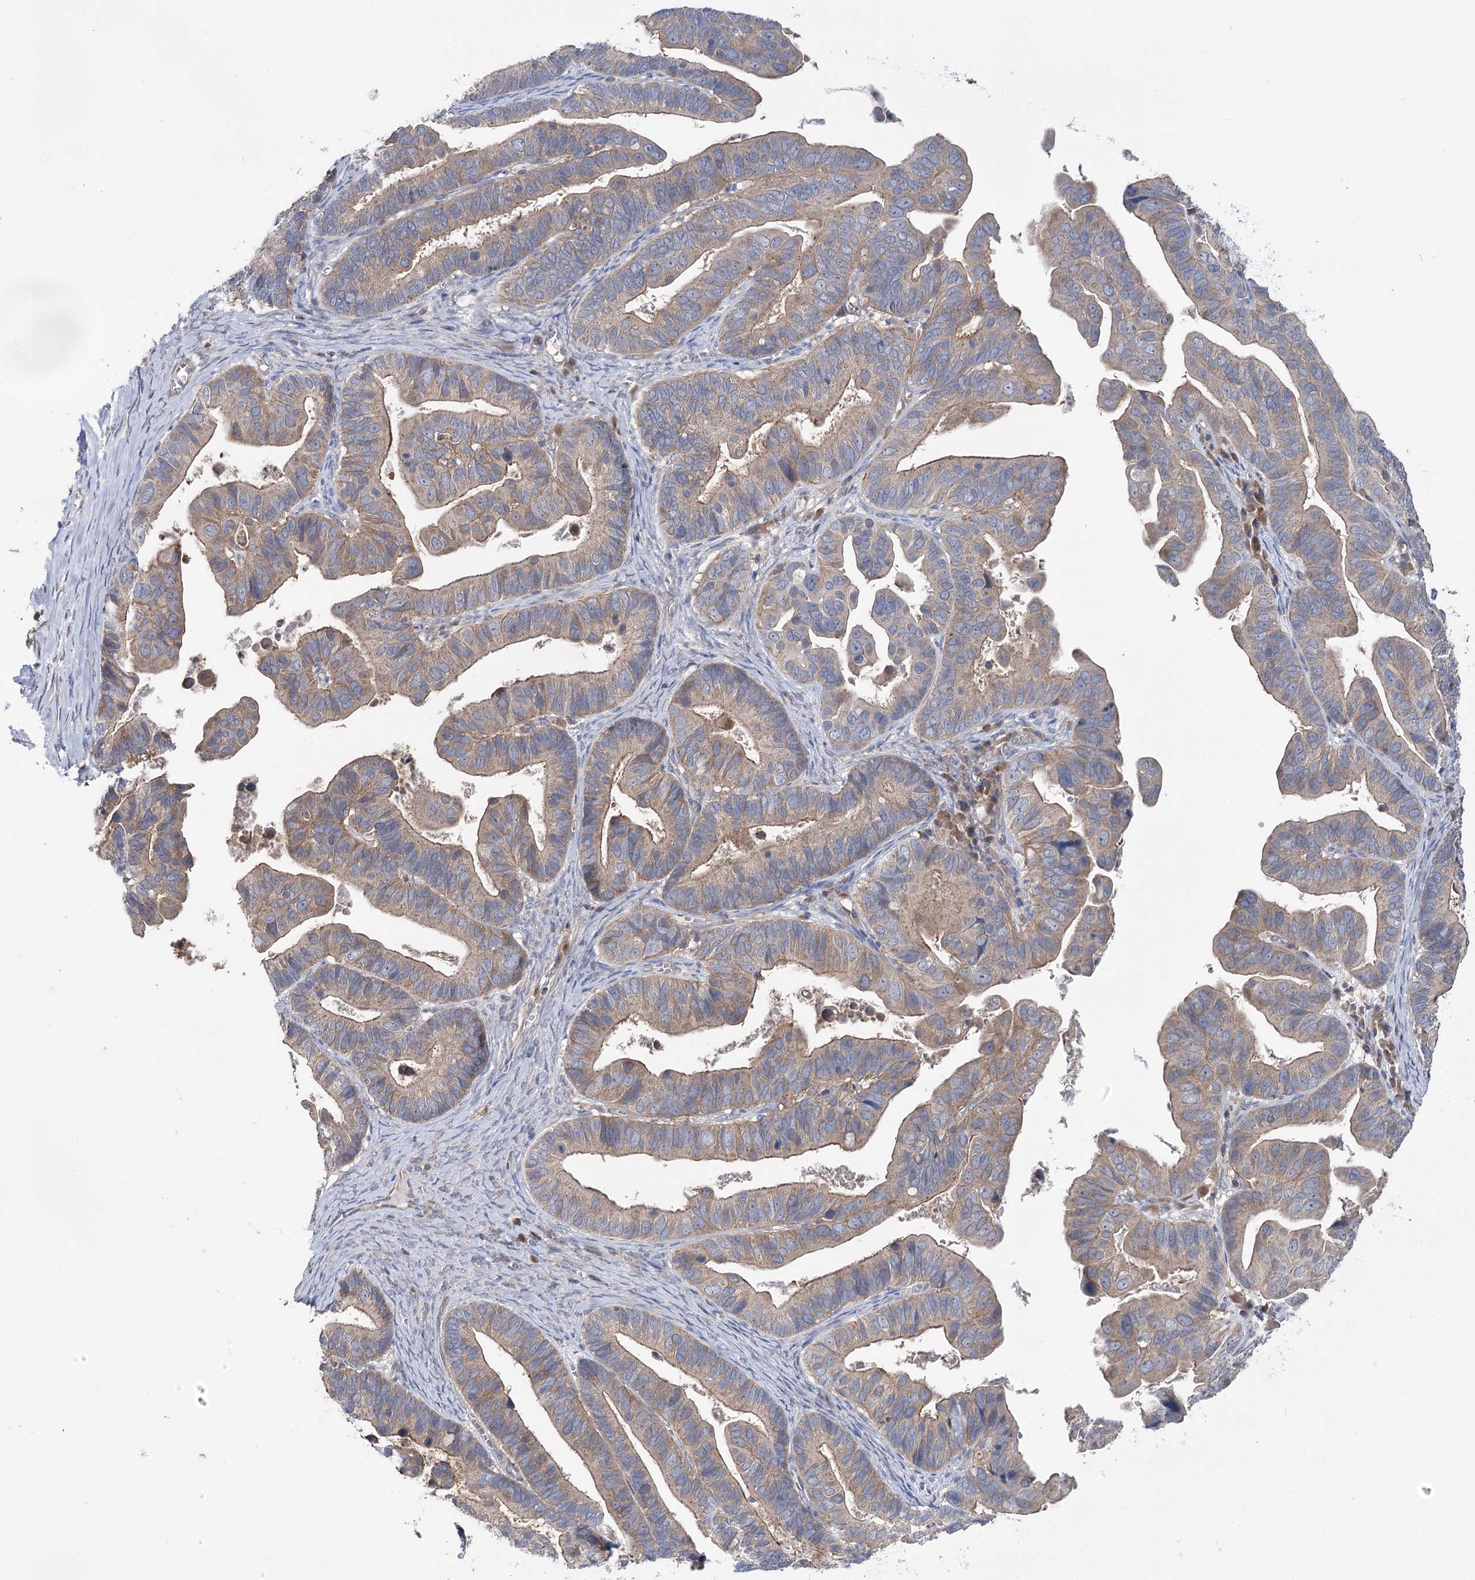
{"staining": {"intensity": "moderate", "quantity": ">75%", "location": "cytoplasmic/membranous"}, "tissue": "ovarian cancer", "cell_type": "Tumor cells", "image_type": "cancer", "snomed": [{"axis": "morphology", "description": "Cystadenocarcinoma, serous, NOS"}, {"axis": "topography", "description": "Ovary"}], "caption": "Ovarian cancer (serous cystadenocarcinoma) stained for a protein exhibits moderate cytoplasmic/membranous positivity in tumor cells.", "gene": "VPS37B", "patient": {"sex": "female", "age": 56}}